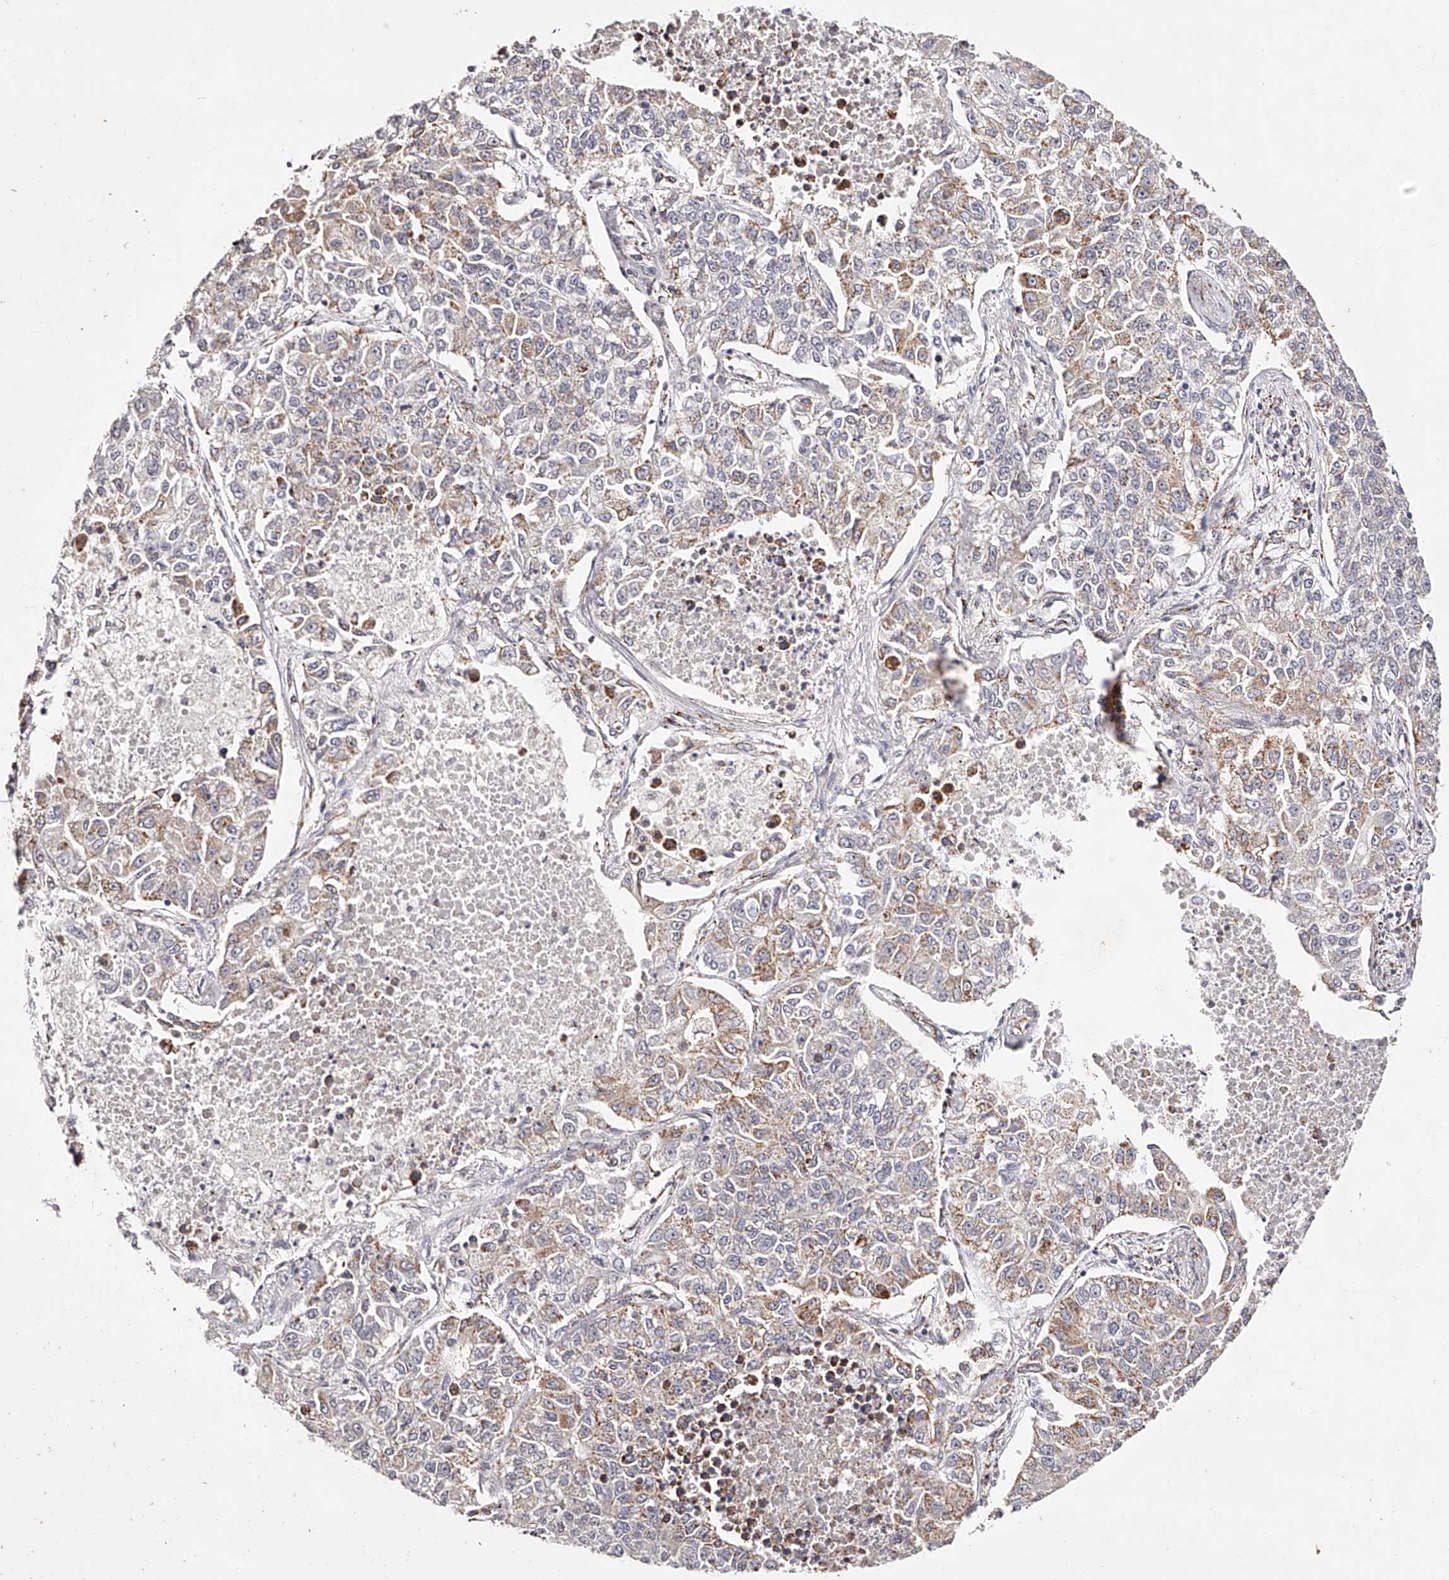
{"staining": {"intensity": "moderate", "quantity": "25%-75%", "location": "cytoplasmic/membranous"}, "tissue": "lung cancer", "cell_type": "Tumor cells", "image_type": "cancer", "snomed": [{"axis": "morphology", "description": "Adenocarcinoma, NOS"}, {"axis": "topography", "description": "Lung"}], "caption": "Approximately 25%-75% of tumor cells in lung cancer (adenocarcinoma) display moderate cytoplasmic/membranous protein staining as visualized by brown immunohistochemical staining.", "gene": "NDUFV3", "patient": {"sex": "male", "age": 49}}